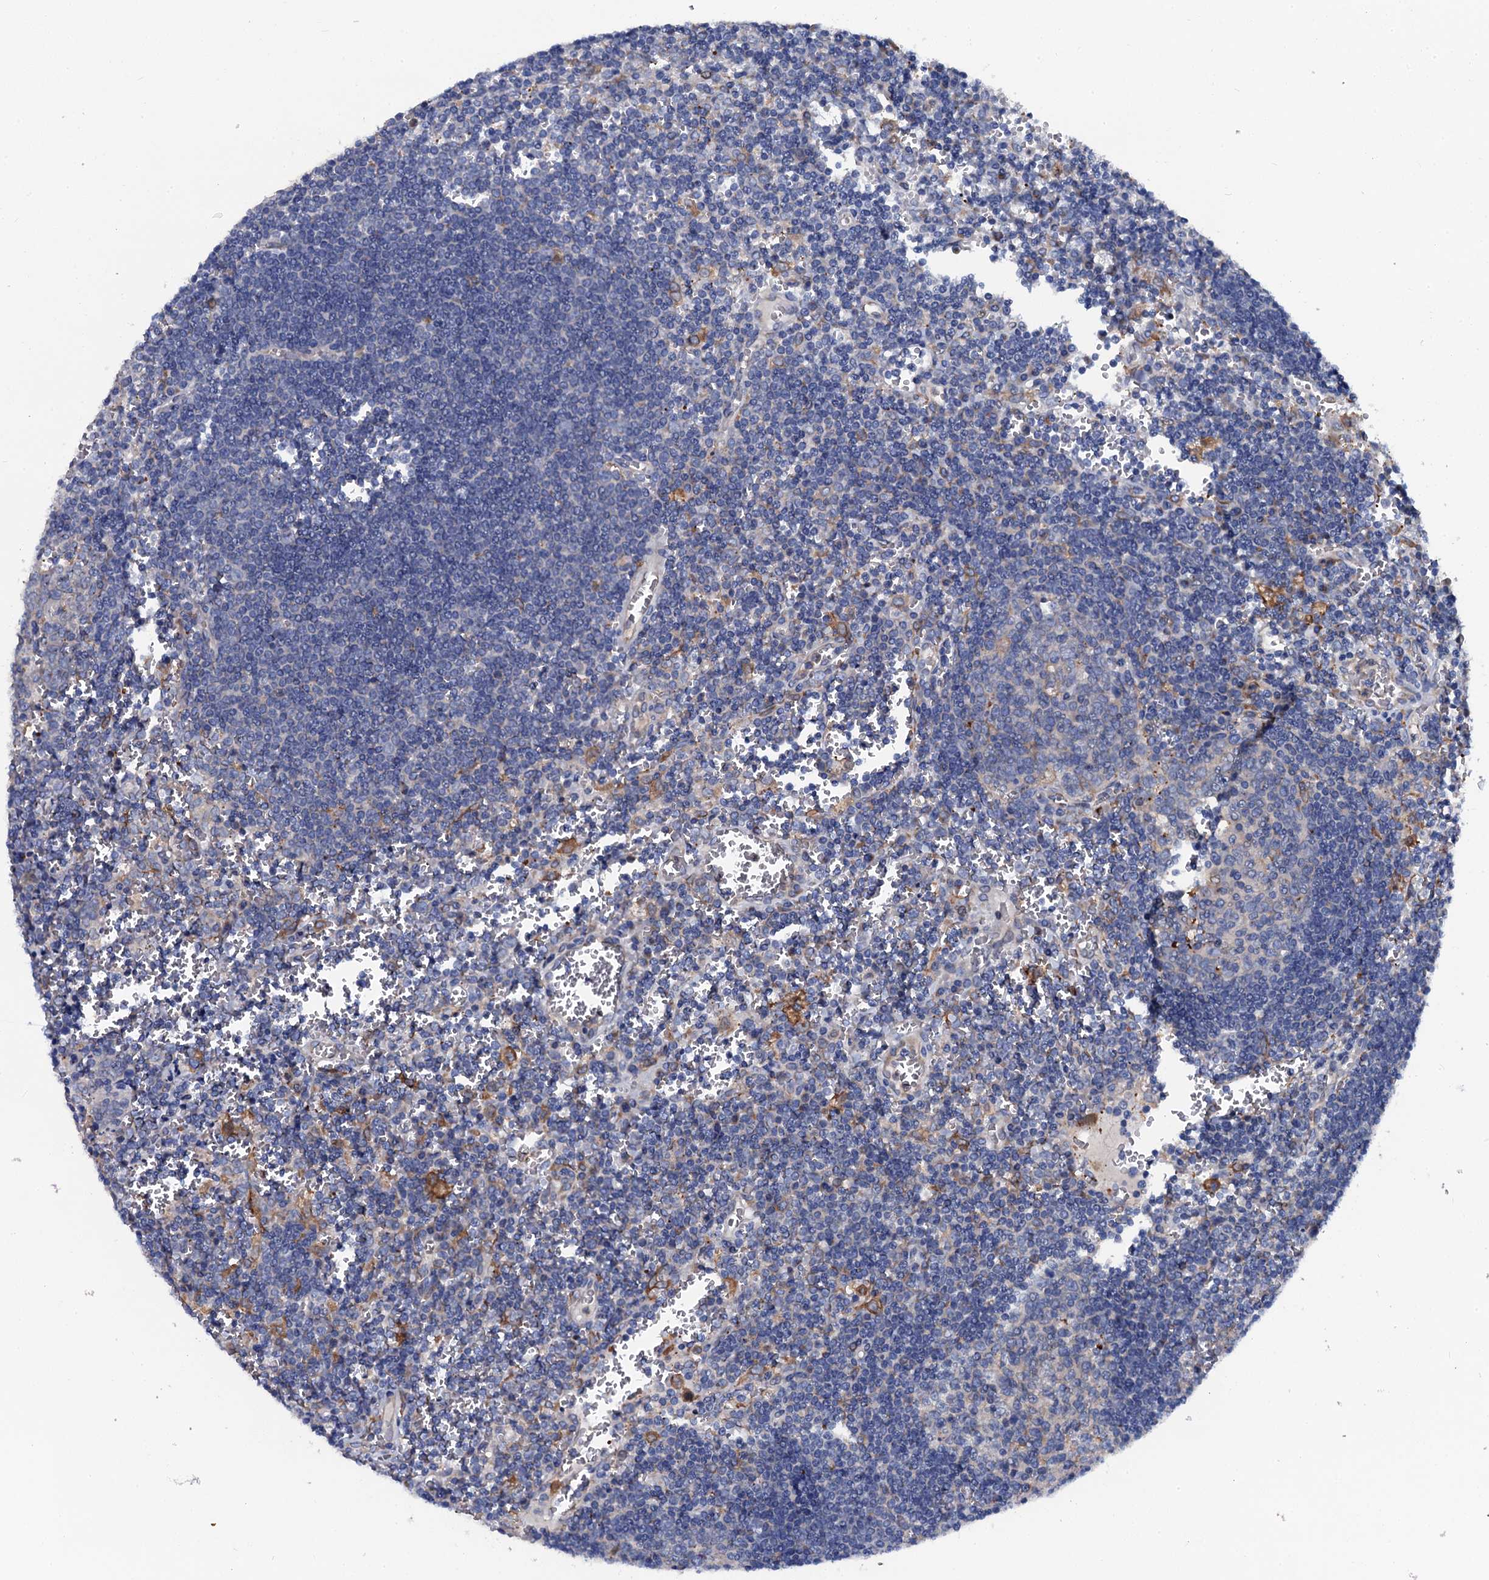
{"staining": {"intensity": "negative", "quantity": "none", "location": "none"}, "tissue": "lymph node", "cell_type": "Germinal center cells", "image_type": "normal", "snomed": [{"axis": "morphology", "description": "Normal tissue, NOS"}, {"axis": "topography", "description": "Lymph node"}], "caption": "IHC histopathology image of unremarkable lymph node stained for a protein (brown), which reveals no expression in germinal center cells.", "gene": "OTOL1", "patient": {"sex": "female", "age": 73}}